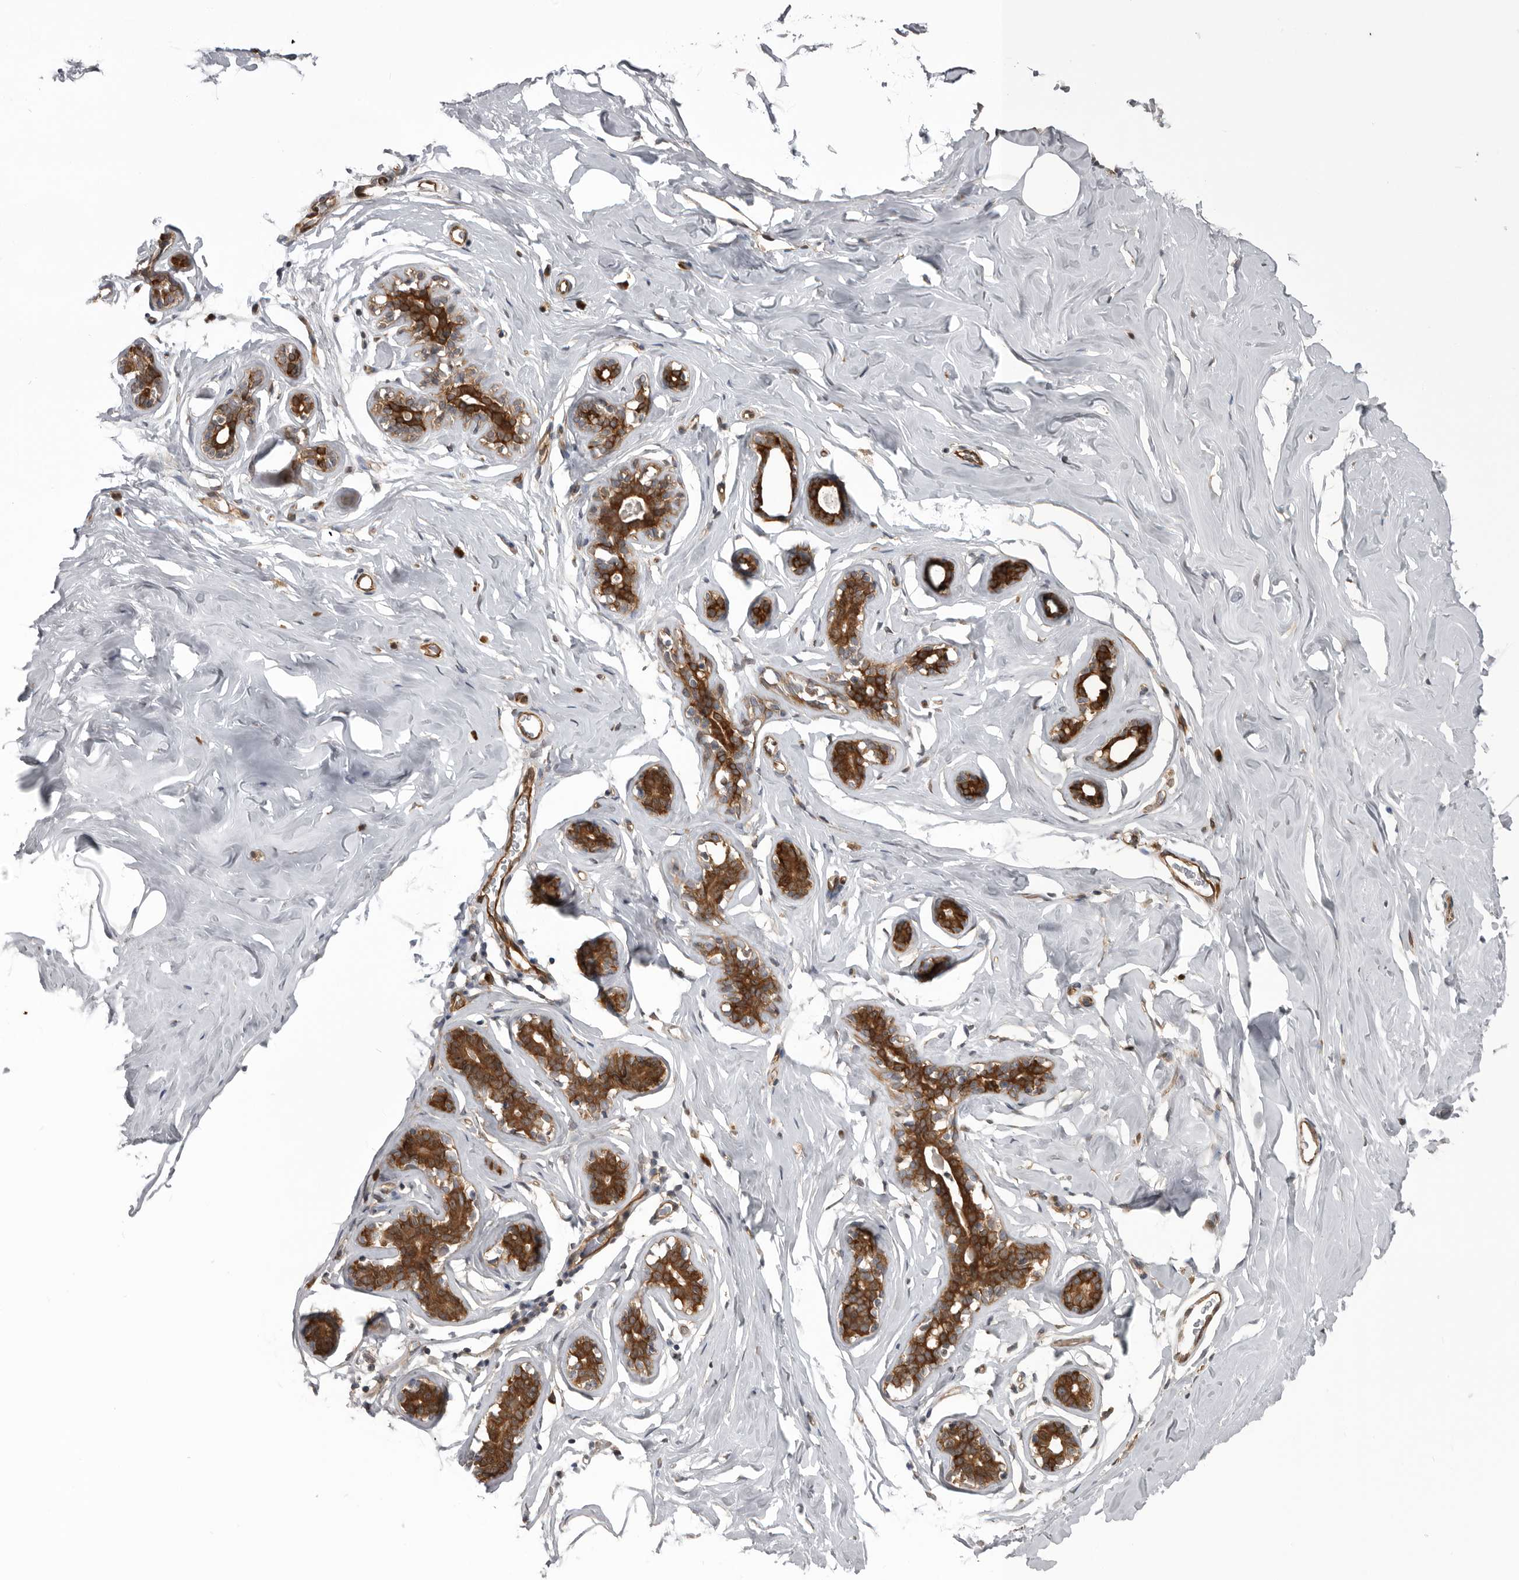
{"staining": {"intensity": "moderate", "quantity": ">75%", "location": "cytoplasmic/membranous"}, "tissue": "soft tissue", "cell_type": "Fibroblasts", "image_type": "normal", "snomed": [{"axis": "morphology", "description": "Normal tissue, NOS"}, {"axis": "morphology", "description": "Fibrosis, NOS"}, {"axis": "topography", "description": "Breast"}, {"axis": "topography", "description": "Adipose tissue"}], "caption": "The photomicrograph demonstrates immunohistochemical staining of benign soft tissue. There is moderate cytoplasmic/membranous positivity is identified in about >75% of fibroblasts. The staining was performed using DAB (3,3'-diaminobenzidine), with brown indicating positive protein expression. Nuclei are stained blue with hematoxylin.", "gene": "RAB3GAP2", "patient": {"sex": "female", "age": 39}}